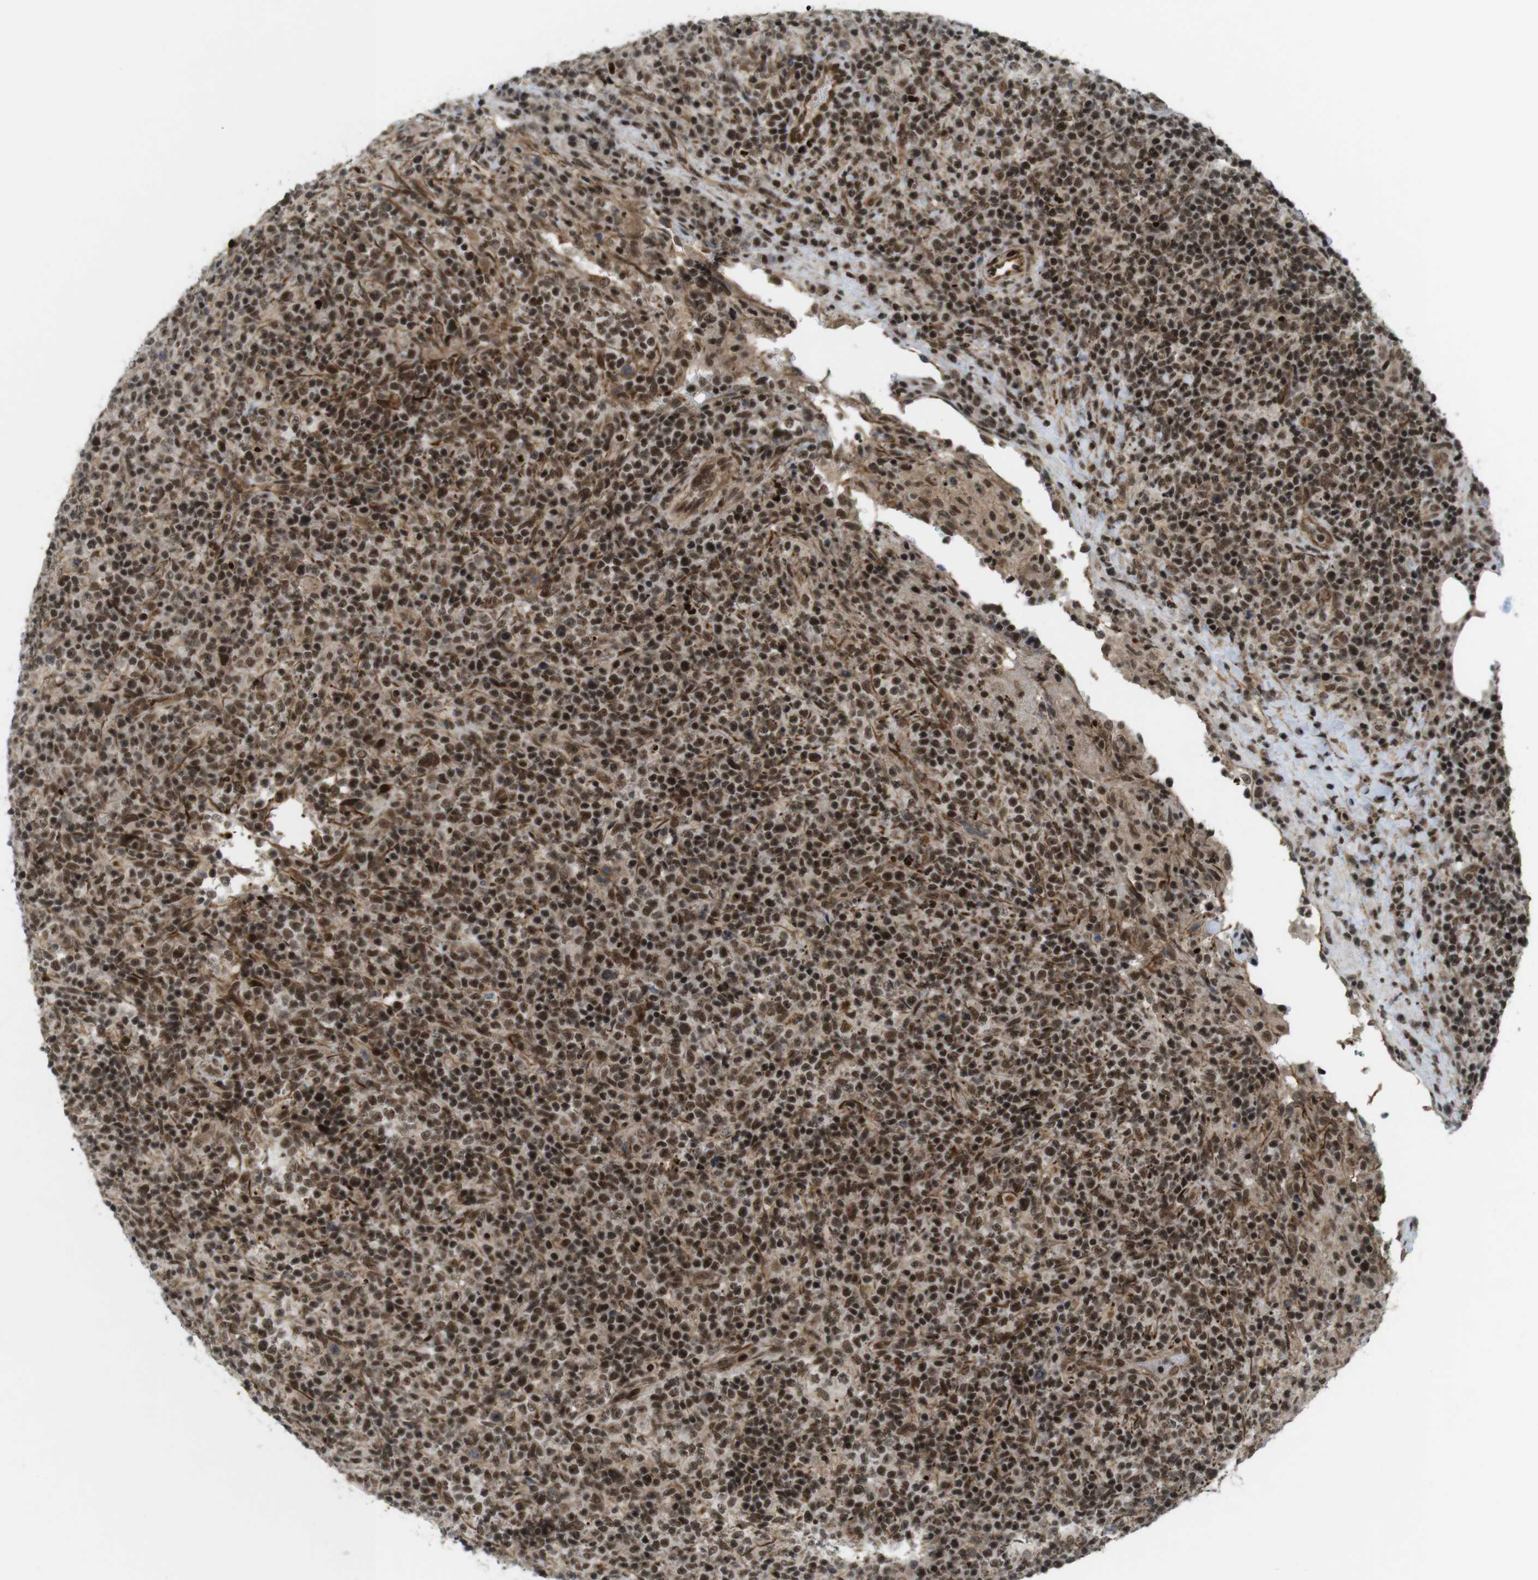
{"staining": {"intensity": "strong", "quantity": ">75%", "location": "nuclear"}, "tissue": "lymphoma", "cell_type": "Tumor cells", "image_type": "cancer", "snomed": [{"axis": "morphology", "description": "Malignant lymphoma, non-Hodgkin's type, High grade"}, {"axis": "topography", "description": "Lymph node"}], "caption": "Human lymphoma stained with a protein marker shows strong staining in tumor cells.", "gene": "SP2", "patient": {"sex": "female", "age": 76}}